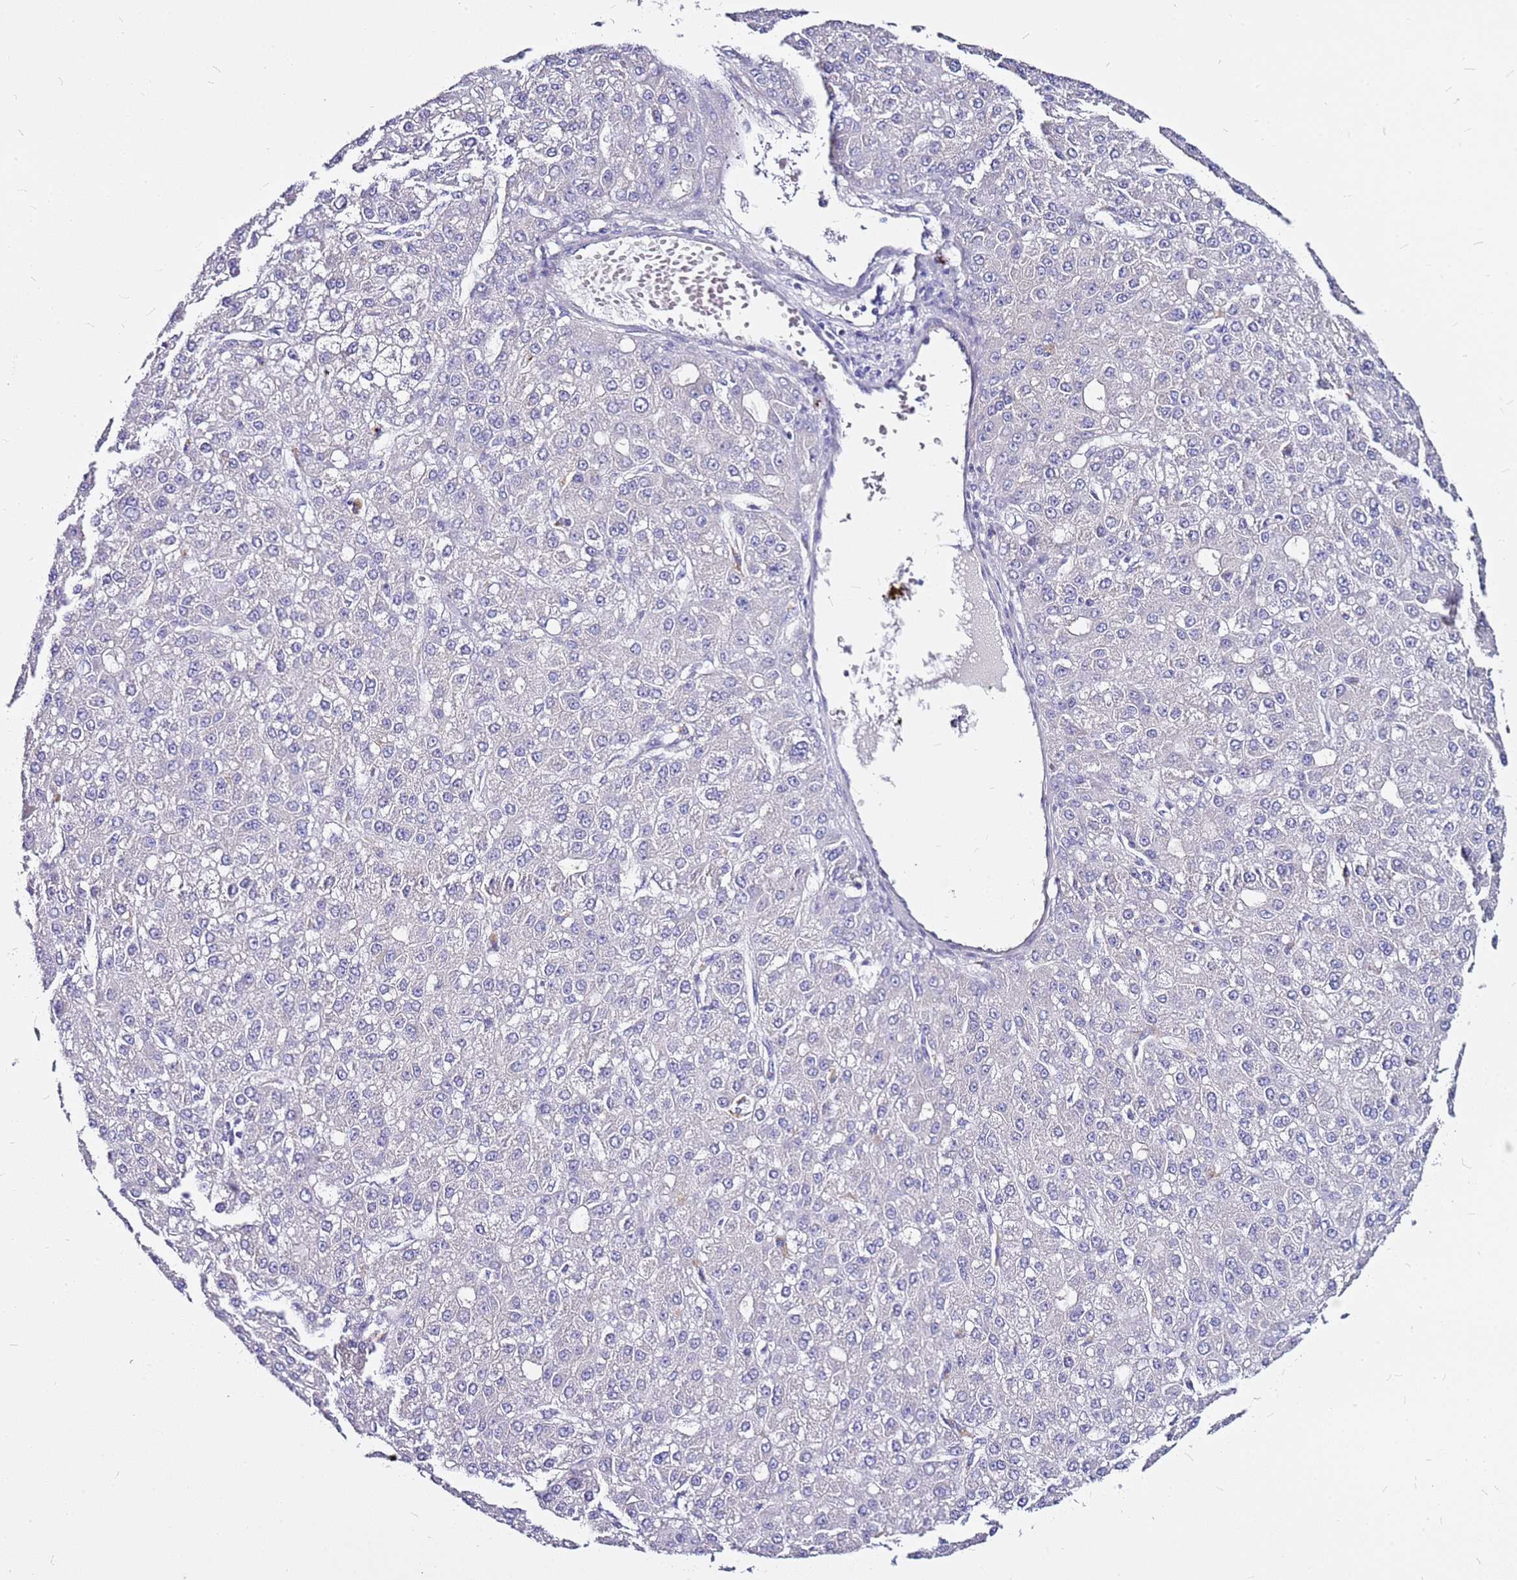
{"staining": {"intensity": "negative", "quantity": "none", "location": "none"}, "tissue": "liver cancer", "cell_type": "Tumor cells", "image_type": "cancer", "snomed": [{"axis": "morphology", "description": "Carcinoma, Hepatocellular, NOS"}, {"axis": "topography", "description": "Liver"}], "caption": "There is no significant expression in tumor cells of hepatocellular carcinoma (liver).", "gene": "CASD1", "patient": {"sex": "male", "age": 67}}